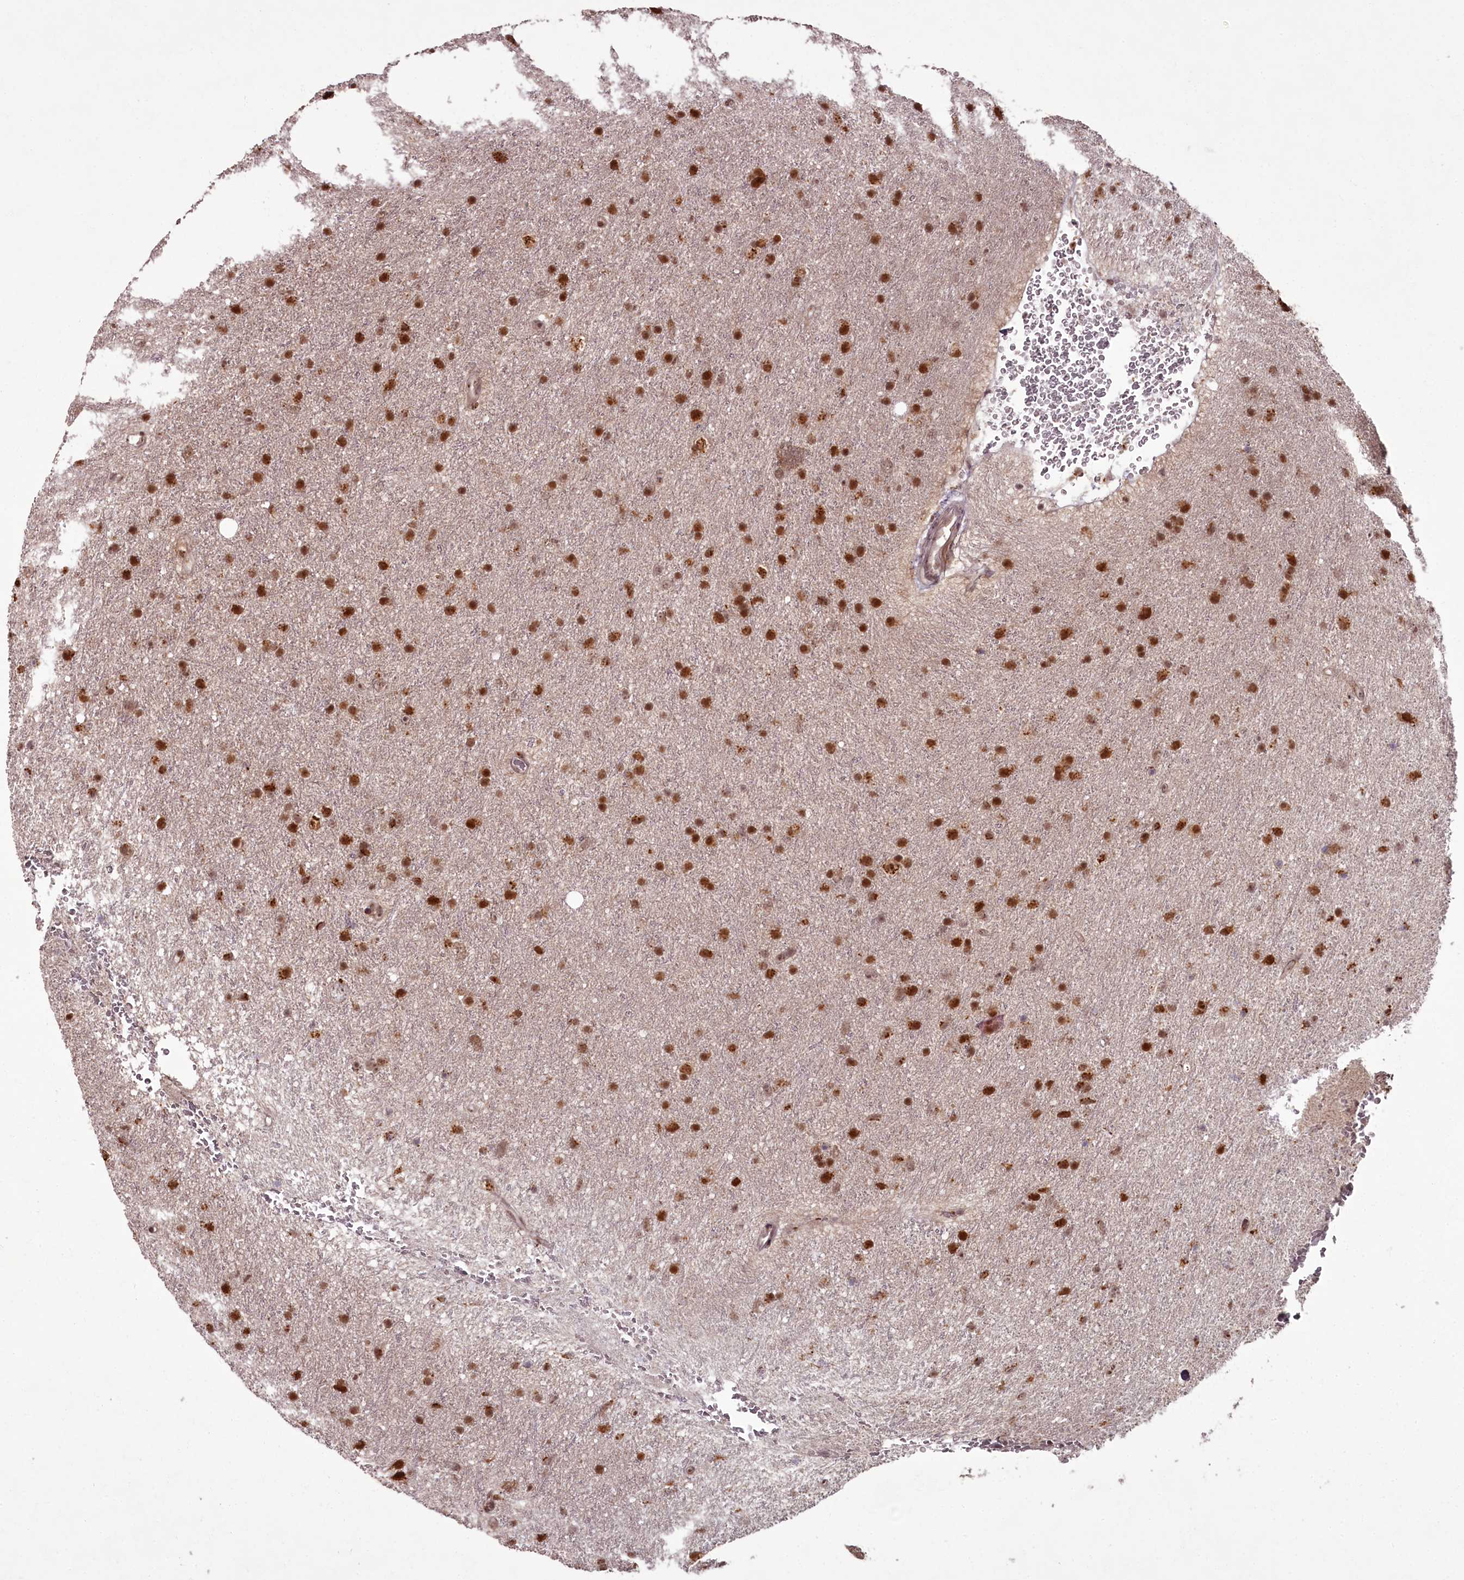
{"staining": {"intensity": "moderate", "quantity": ">75%", "location": "nuclear"}, "tissue": "glioma", "cell_type": "Tumor cells", "image_type": "cancer", "snomed": [{"axis": "morphology", "description": "Glioma, malignant, Low grade"}, {"axis": "topography", "description": "Cerebral cortex"}], "caption": "Tumor cells display medium levels of moderate nuclear expression in approximately >75% of cells in human glioma.", "gene": "CEP83", "patient": {"sex": "female", "age": 39}}